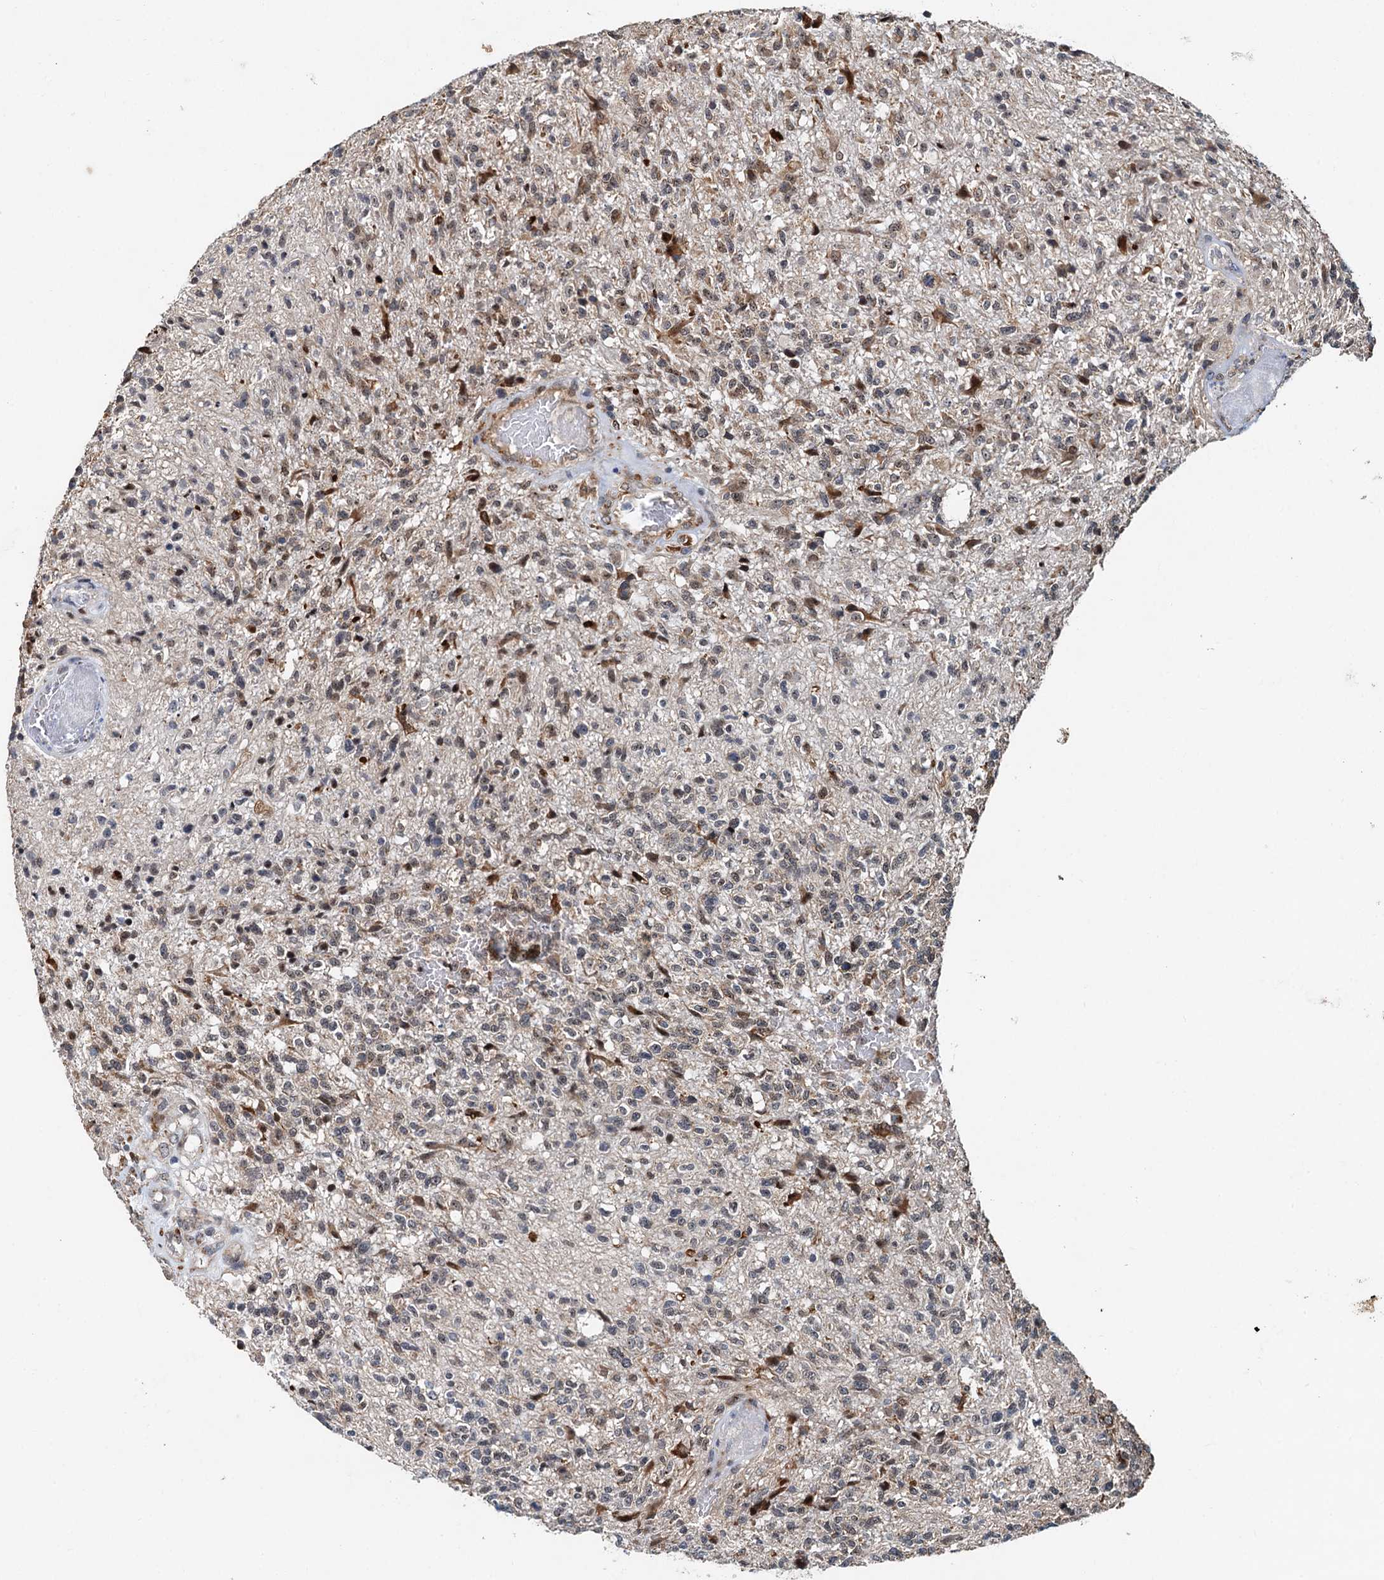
{"staining": {"intensity": "negative", "quantity": "none", "location": "none"}, "tissue": "glioma", "cell_type": "Tumor cells", "image_type": "cancer", "snomed": [{"axis": "morphology", "description": "Glioma, malignant, High grade"}, {"axis": "topography", "description": "Brain"}], "caption": "A histopathology image of human glioma is negative for staining in tumor cells.", "gene": "DNAJC21", "patient": {"sex": "male", "age": 56}}